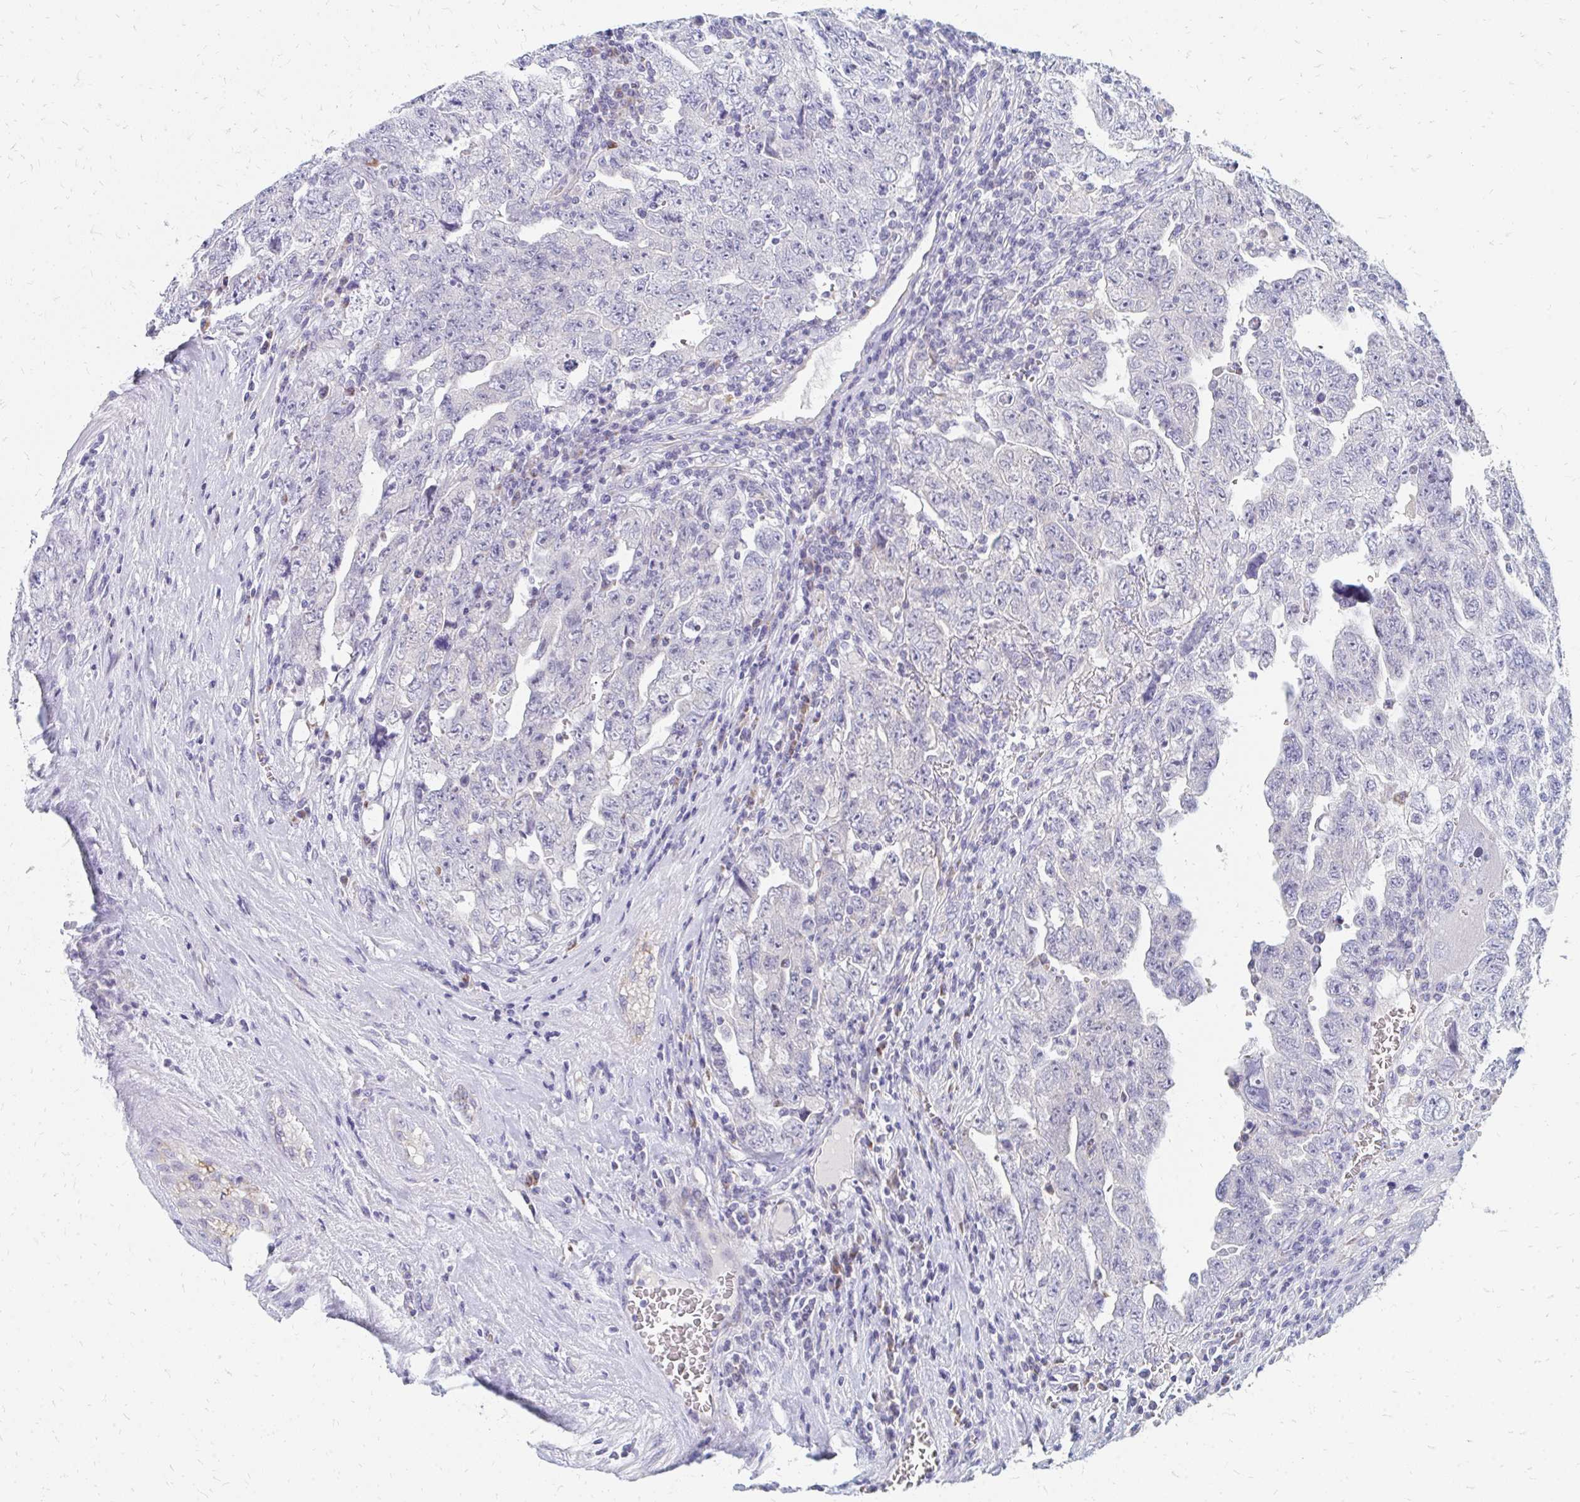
{"staining": {"intensity": "negative", "quantity": "none", "location": "none"}, "tissue": "testis cancer", "cell_type": "Tumor cells", "image_type": "cancer", "snomed": [{"axis": "morphology", "description": "Carcinoma, Embryonal, NOS"}, {"axis": "topography", "description": "Testis"}], "caption": "Testis cancer was stained to show a protein in brown. There is no significant expression in tumor cells.", "gene": "OR10V1", "patient": {"sex": "male", "age": 28}}